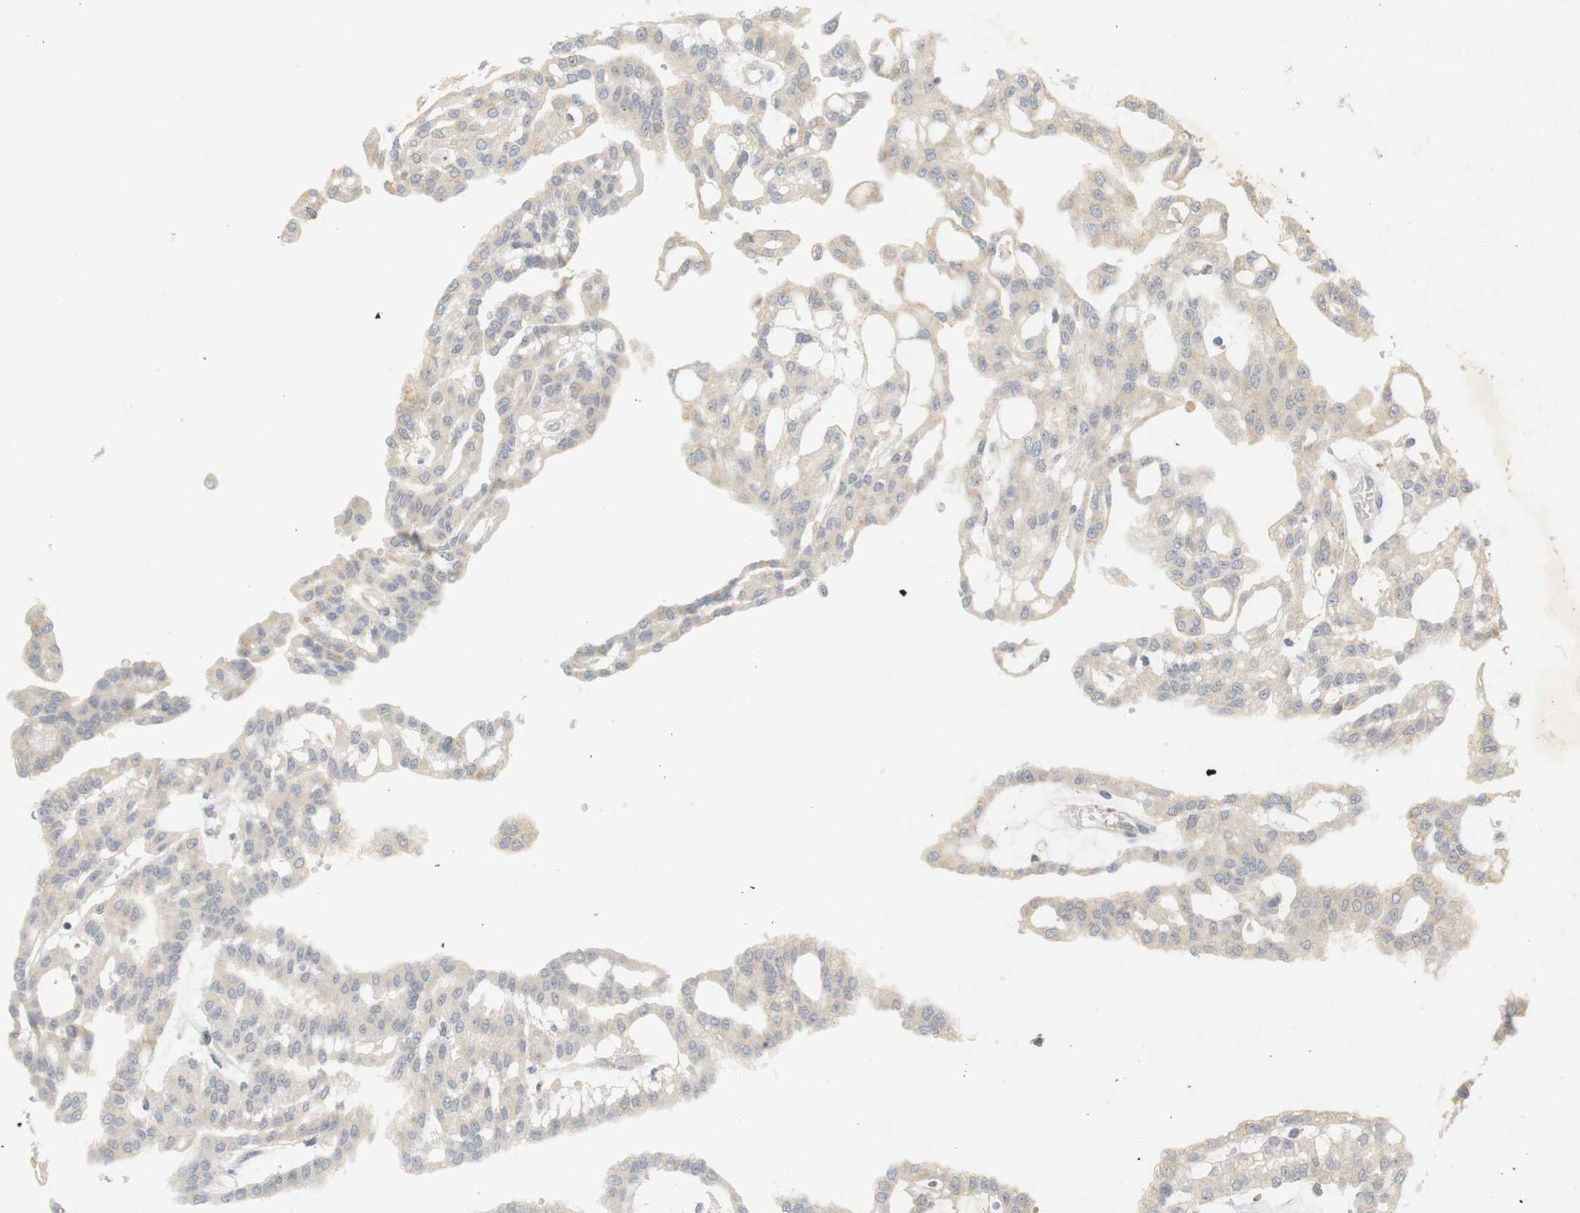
{"staining": {"intensity": "weak", "quantity": ">75%", "location": "cytoplasmic/membranous"}, "tissue": "renal cancer", "cell_type": "Tumor cells", "image_type": "cancer", "snomed": [{"axis": "morphology", "description": "Adenocarcinoma, NOS"}, {"axis": "topography", "description": "Kidney"}], "caption": "Approximately >75% of tumor cells in renal adenocarcinoma demonstrate weak cytoplasmic/membranous protein positivity as visualized by brown immunohistochemical staining.", "gene": "RTN3", "patient": {"sex": "male", "age": 63}}